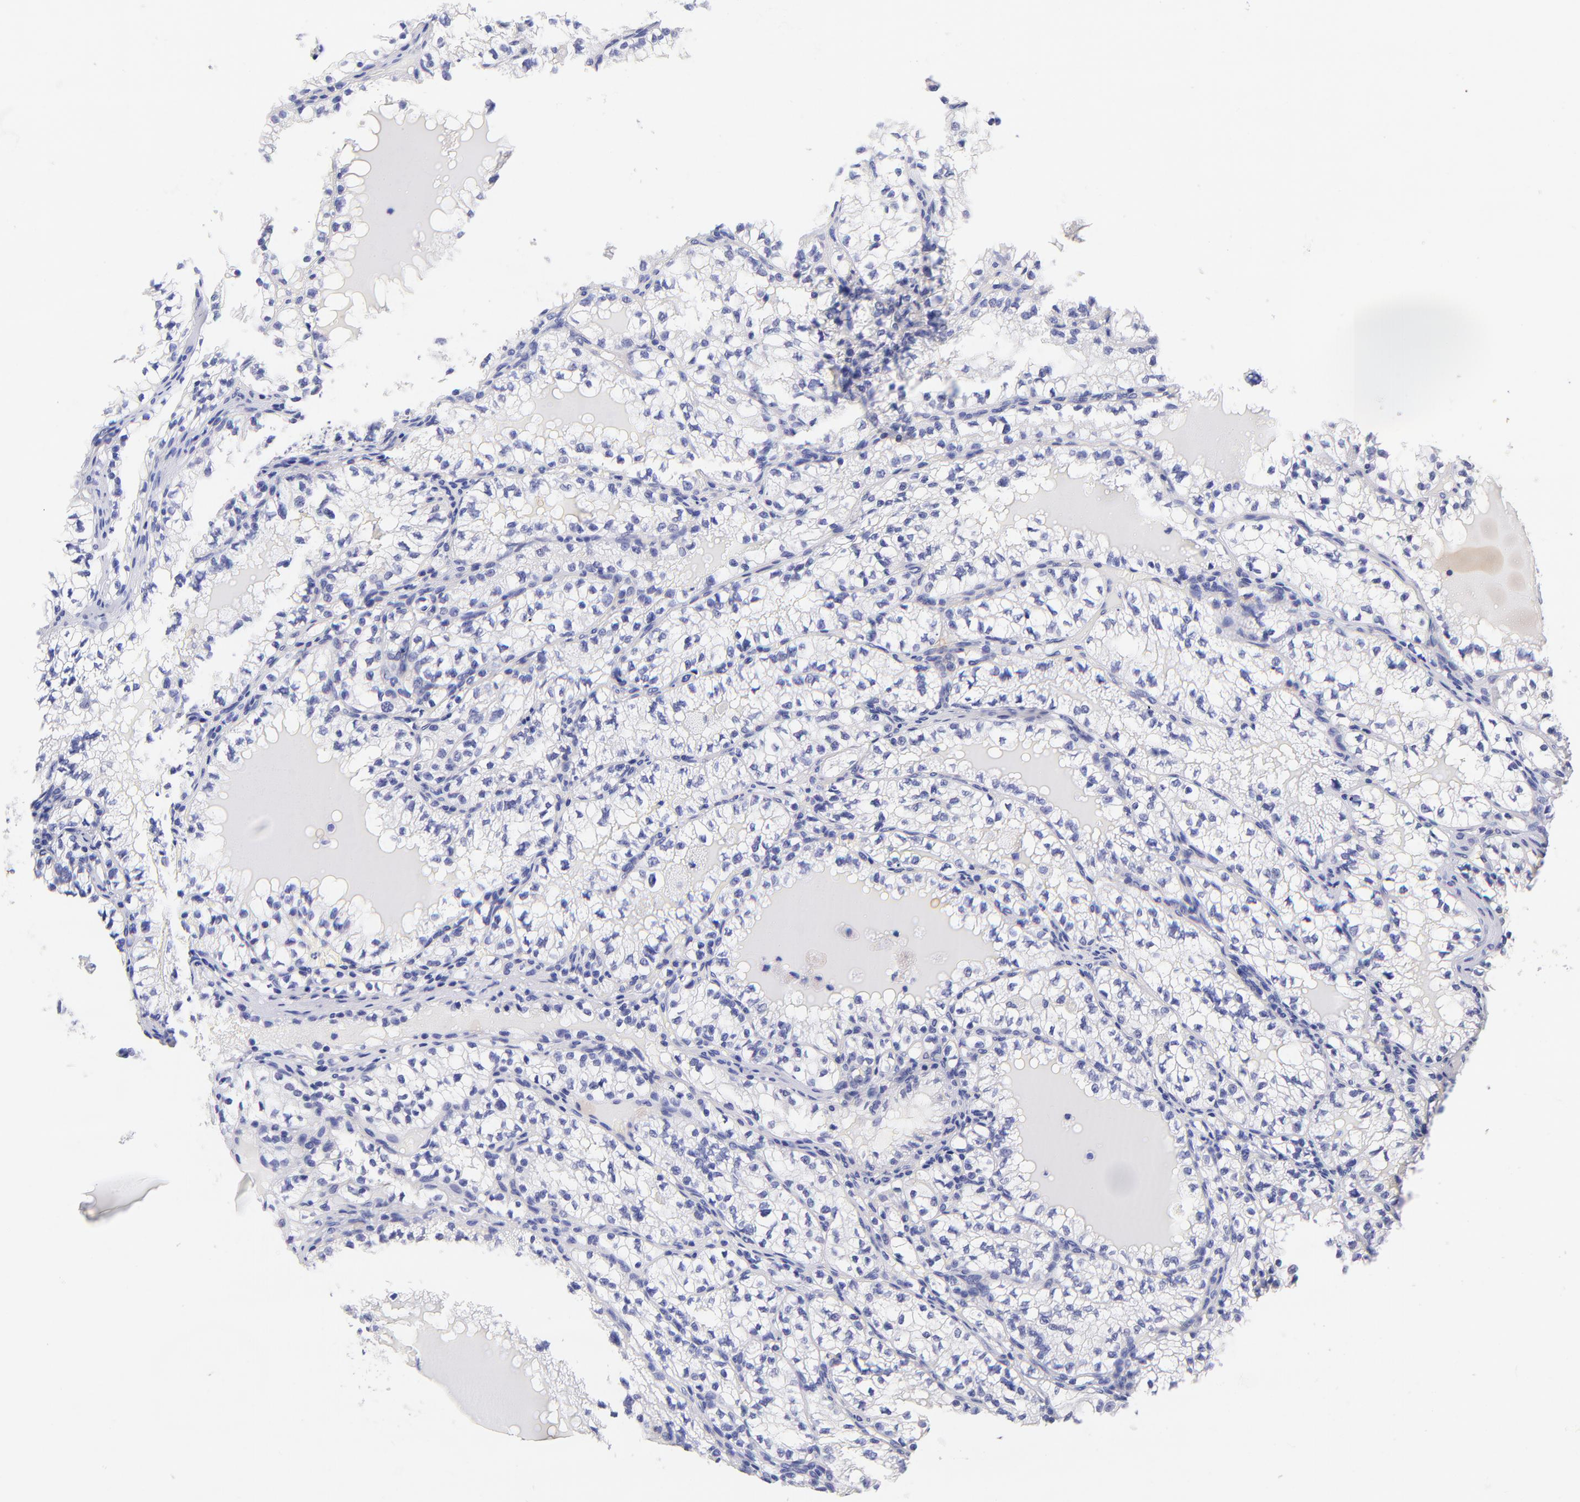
{"staining": {"intensity": "negative", "quantity": "none", "location": "none"}, "tissue": "renal cancer", "cell_type": "Tumor cells", "image_type": "cancer", "snomed": [{"axis": "morphology", "description": "Adenocarcinoma, NOS"}, {"axis": "topography", "description": "Kidney"}], "caption": "Renal adenocarcinoma was stained to show a protein in brown. There is no significant positivity in tumor cells. (Immunohistochemistry, brightfield microscopy, high magnification).", "gene": "RAB3B", "patient": {"sex": "male", "age": 61}}